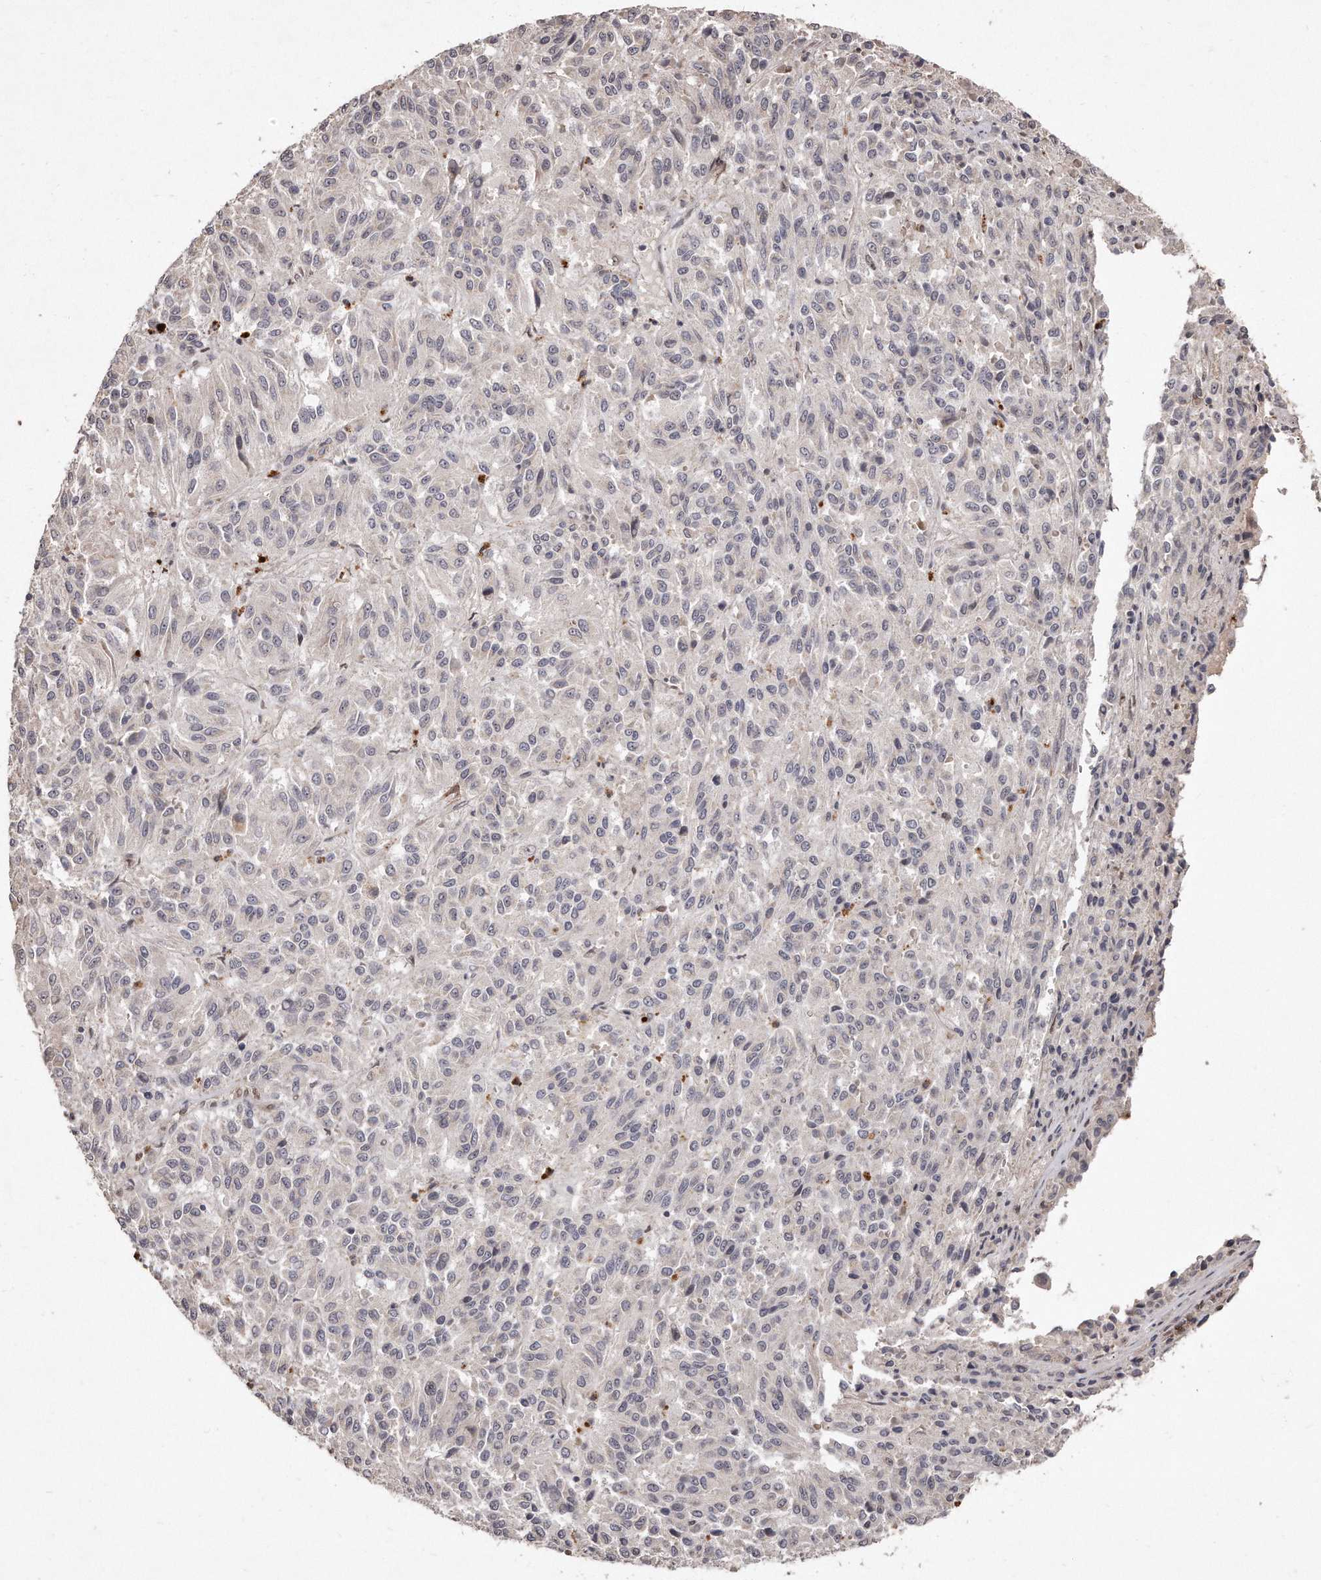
{"staining": {"intensity": "negative", "quantity": "none", "location": "none"}, "tissue": "melanoma", "cell_type": "Tumor cells", "image_type": "cancer", "snomed": [{"axis": "morphology", "description": "Malignant melanoma, Metastatic site"}, {"axis": "topography", "description": "Lung"}], "caption": "IHC photomicrograph of malignant melanoma (metastatic site) stained for a protein (brown), which shows no staining in tumor cells. The staining was performed using DAB (3,3'-diaminobenzidine) to visualize the protein expression in brown, while the nuclei were stained in blue with hematoxylin (Magnification: 20x).", "gene": "HASPIN", "patient": {"sex": "male", "age": 64}}